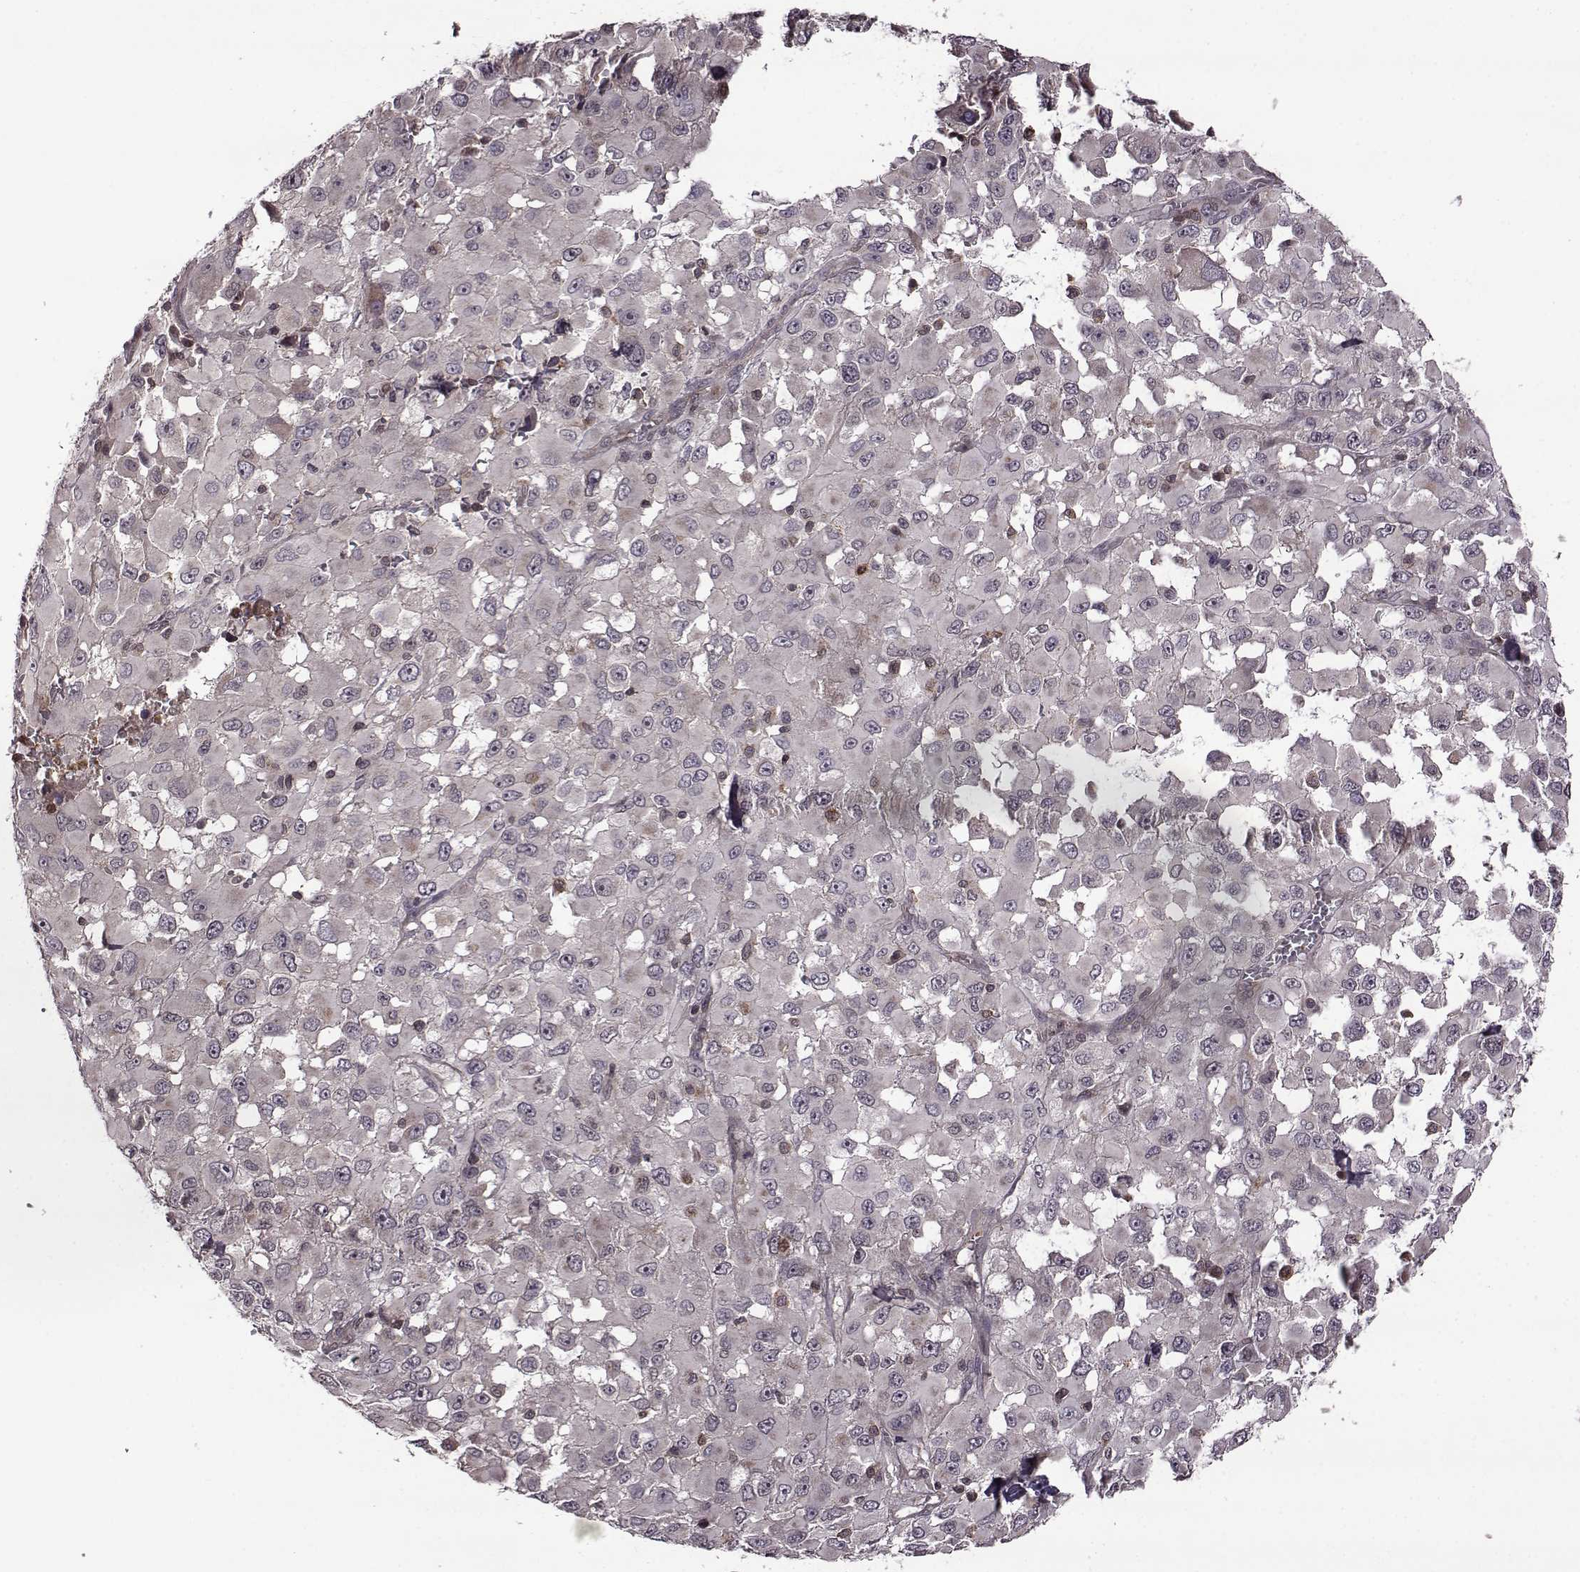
{"staining": {"intensity": "negative", "quantity": "none", "location": "none"}, "tissue": "melanoma", "cell_type": "Tumor cells", "image_type": "cancer", "snomed": [{"axis": "morphology", "description": "Malignant melanoma, Metastatic site"}, {"axis": "topography", "description": "Lymph node"}], "caption": "The image reveals no staining of tumor cells in melanoma. (Brightfield microscopy of DAB IHC at high magnification).", "gene": "TRMU", "patient": {"sex": "male", "age": 50}}